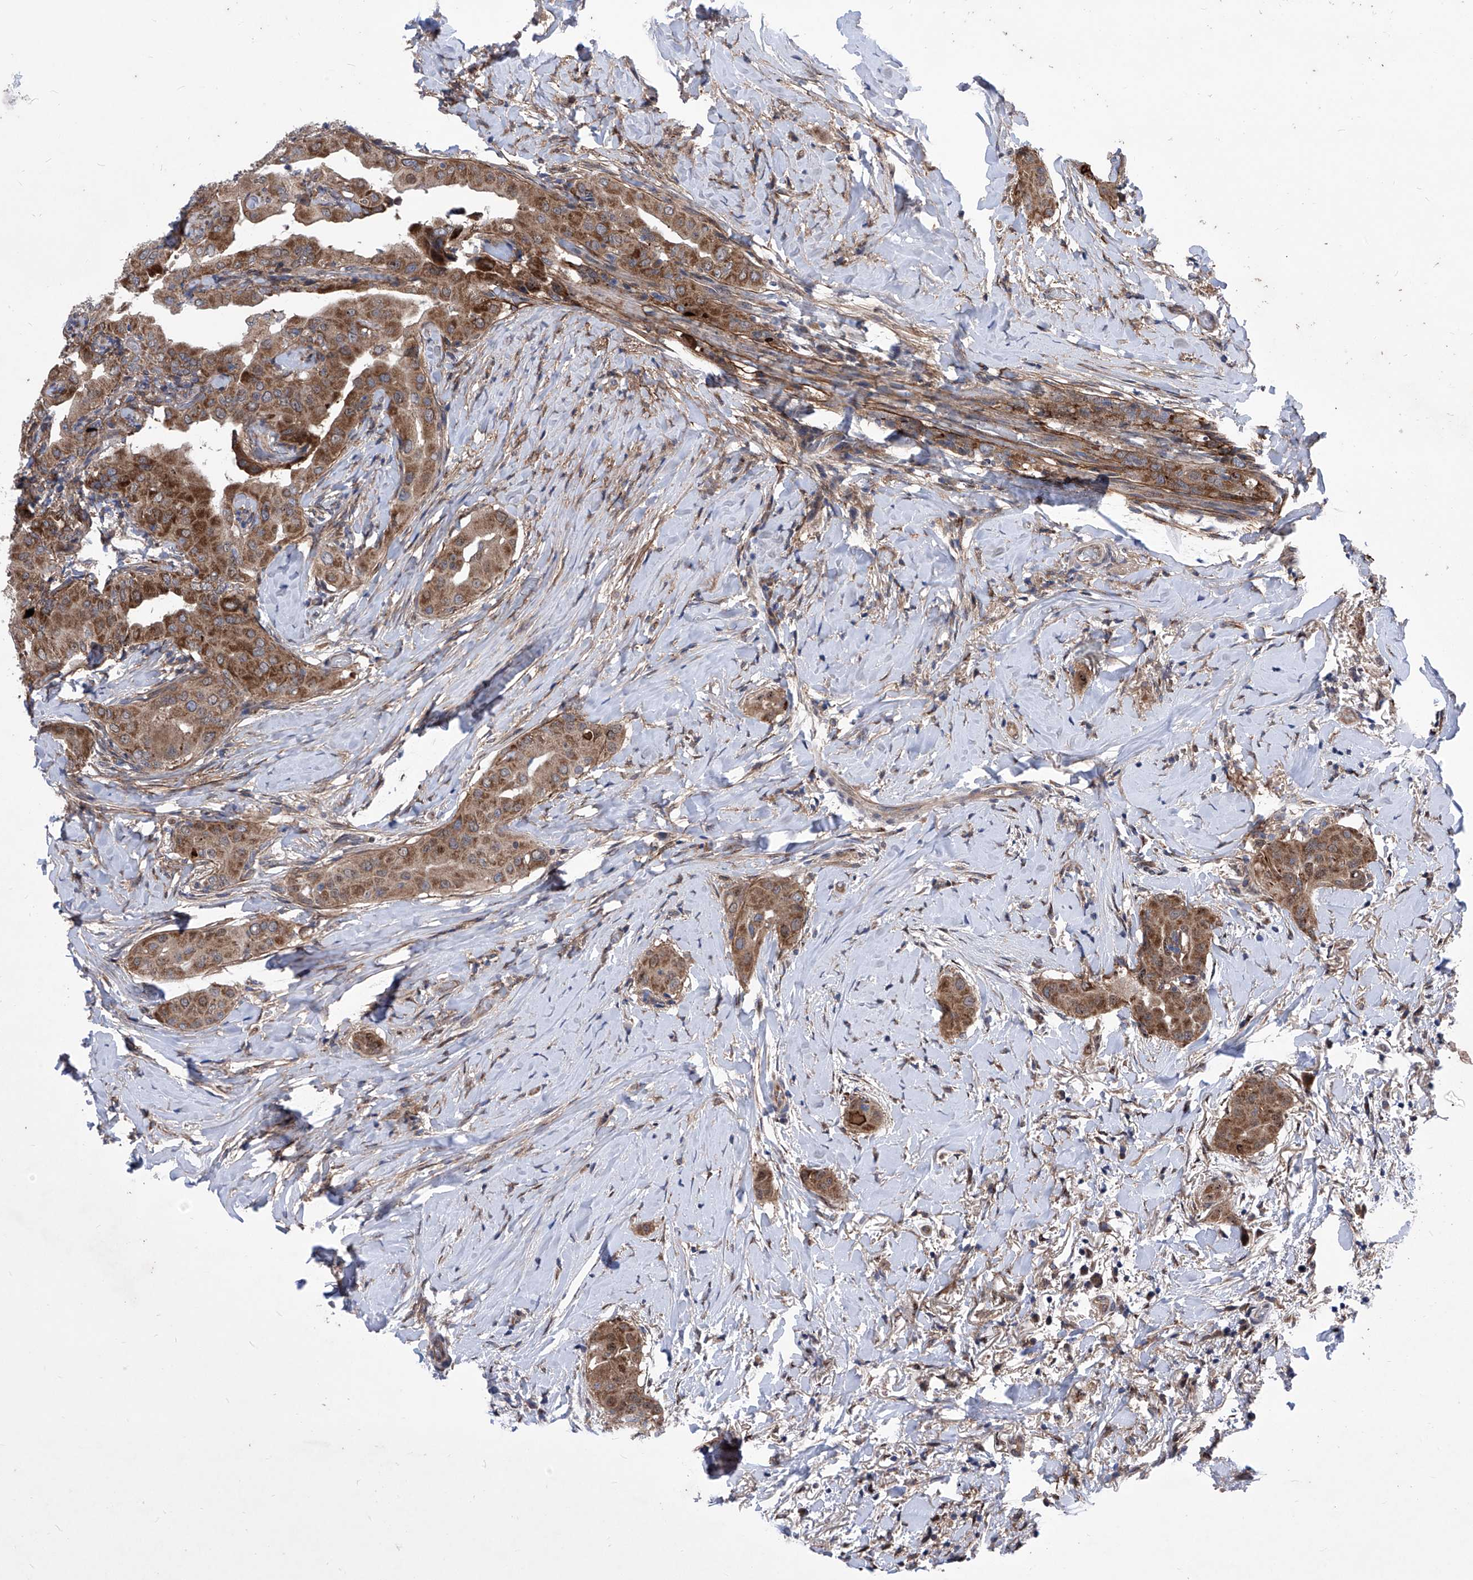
{"staining": {"intensity": "strong", "quantity": ">75%", "location": "cytoplasmic/membranous"}, "tissue": "thyroid cancer", "cell_type": "Tumor cells", "image_type": "cancer", "snomed": [{"axis": "morphology", "description": "Papillary adenocarcinoma, NOS"}, {"axis": "topography", "description": "Thyroid gland"}], "caption": "Papillary adenocarcinoma (thyroid) tissue reveals strong cytoplasmic/membranous staining in about >75% of tumor cells", "gene": "KTI12", "patient": {"sex": "male", "age": 33}}